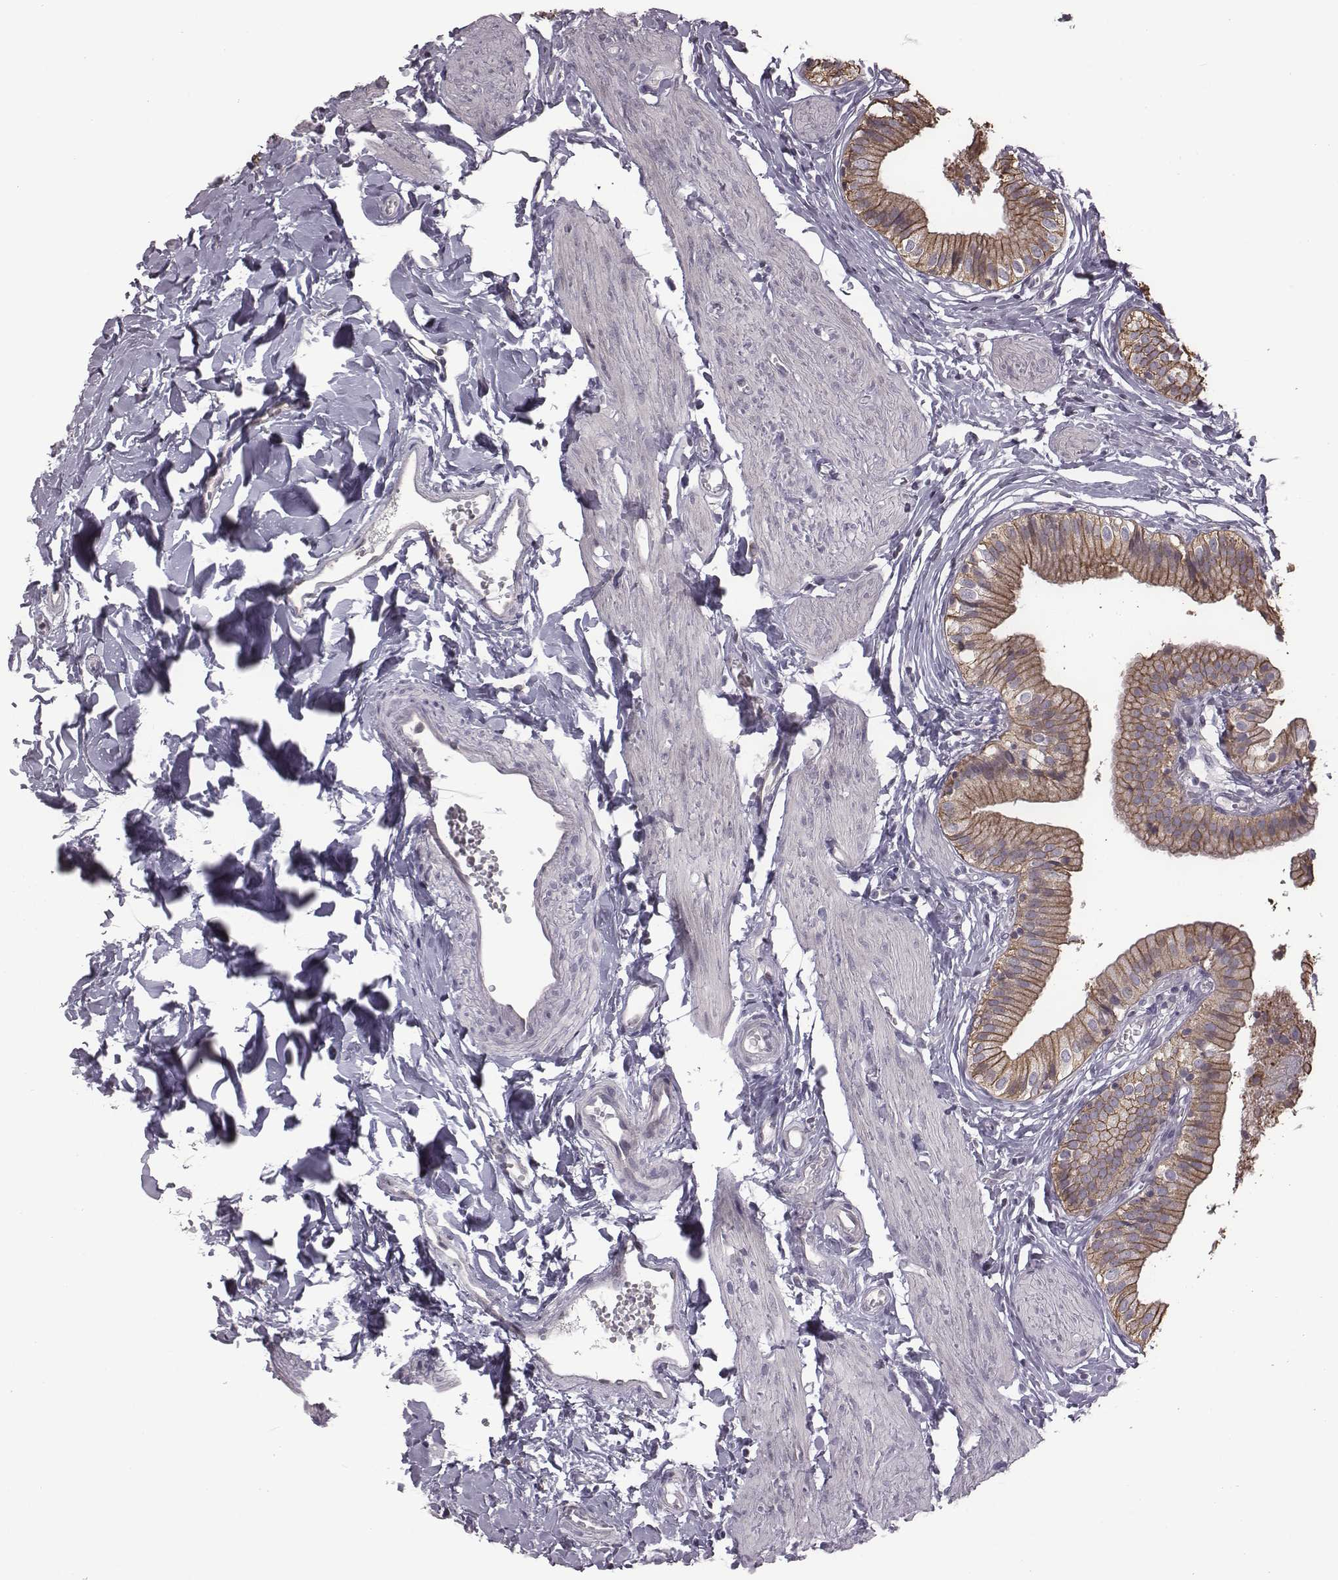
{"staining": {"intensity": "moderate", "quantity": ">75%", "location": "cytoplasmic/membranous"}, "tissue": "gallbladder", "cell_type": "Glandular cells", "image_type": "normal", "snomed": [{"axis": "morphology", "description": "Normal tissue, NOS"}, {"axis": "topography", "description": "Gallbladder"}], "caption": "The immunohistochemical stain shows moderate cytoplasmic/membranous expression in glandular cells of normal gallbladder.", "gene": "BICDL1", "patient": {"sex": "female", "age": 47}}